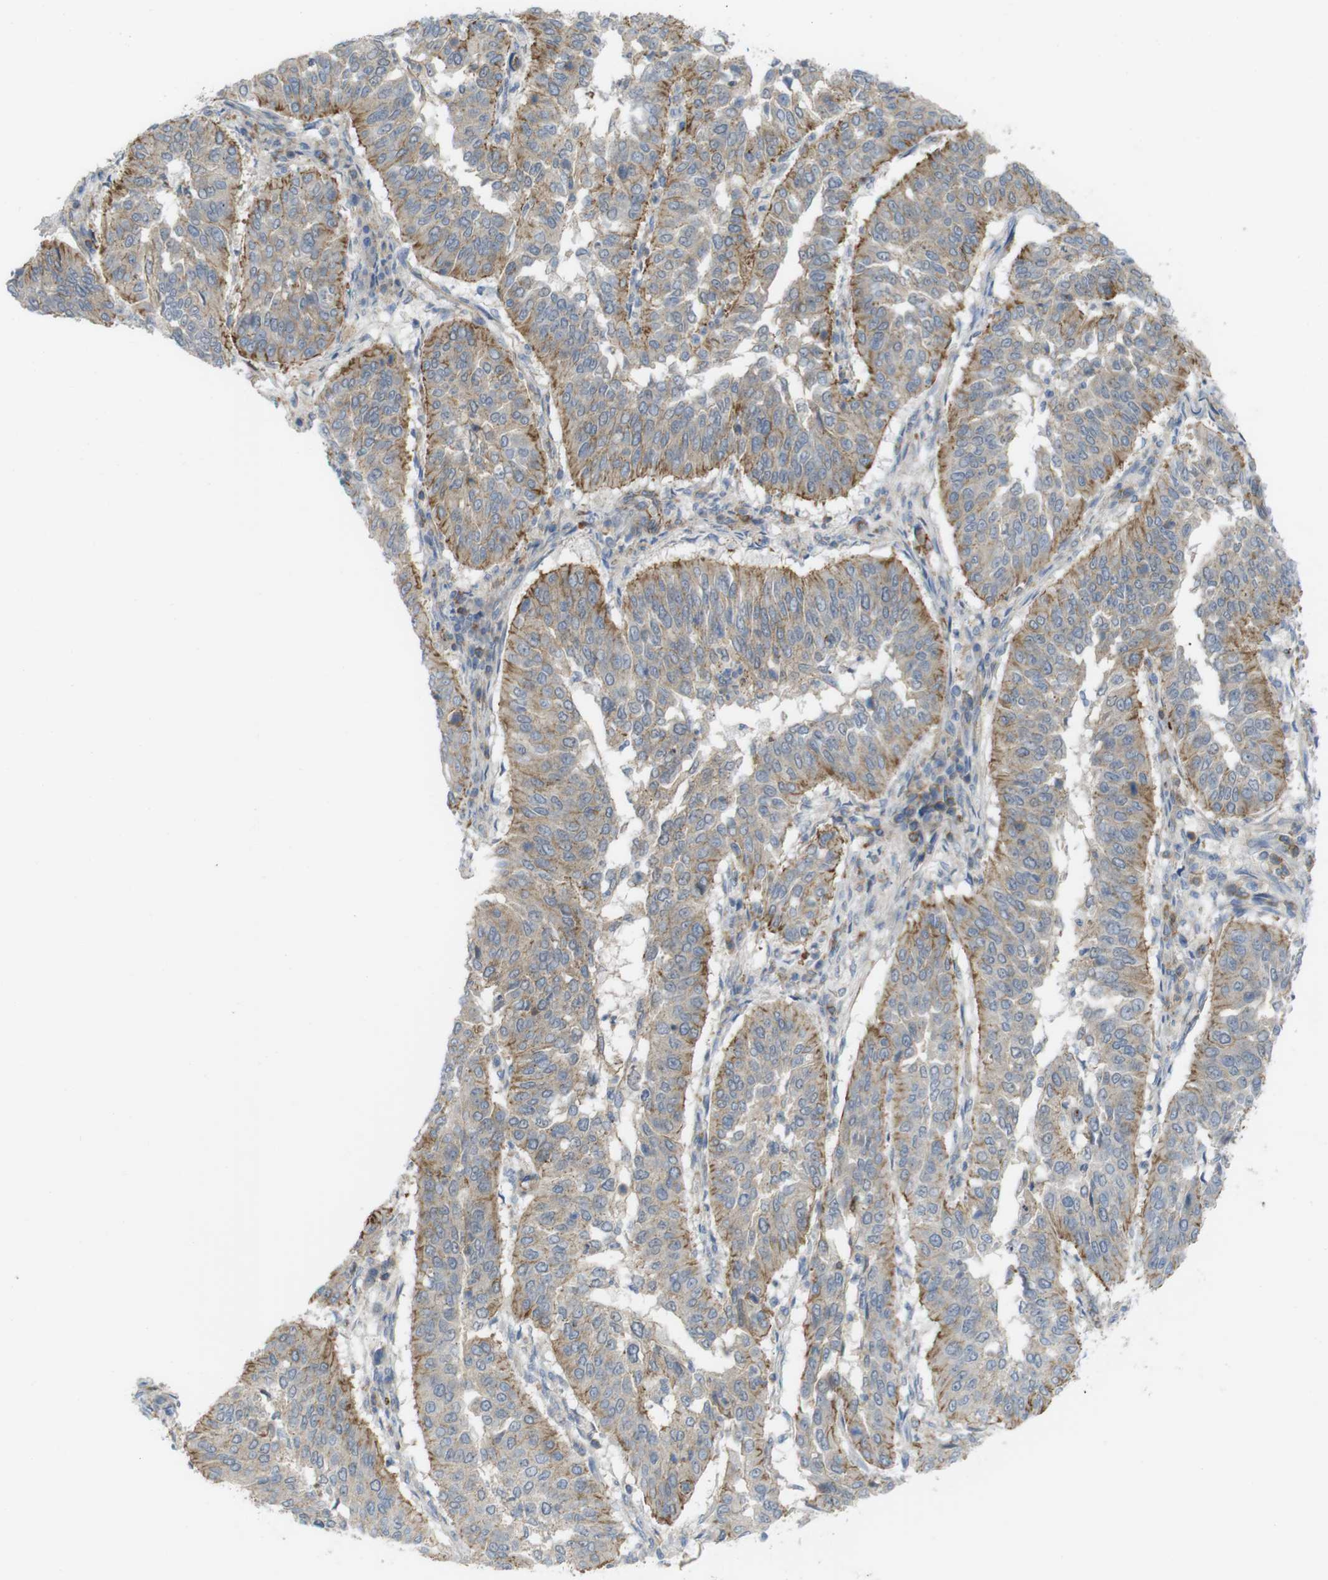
{"staining": {"intensity": "moderate", "quantity": "25%-75%", "location": "cytoplasmic/membranous"}, "tissue": "cervical cancer", "cell_type": "Tumor cells", "image_type": "cancer", "snomed": [{"axis": "morphology", "description": "Normal tissue, NOS"}, {"axis": "morphology", "description": "Squamous cell carcinoma, NOS"}, {"axis": "topography", "description": "Cervix"}], "caption": "High-magnification brightfield microscopy of squamous cell carcinoma (cervical) stained with DAB (3,3'-diaminobenzidine) (brown) and counterstained with hematoxylin (blue). tumor cells exhibit moderate cytoplasmic/membranous staining is present in approximately25%-75% of cells. The protein is stained brown, and the nuclei are stained in blue (DAB IHC with brightfield microscopy, high magnification).", "gene": "PREX2", "patient": {"sex": "female", "age": 39}}